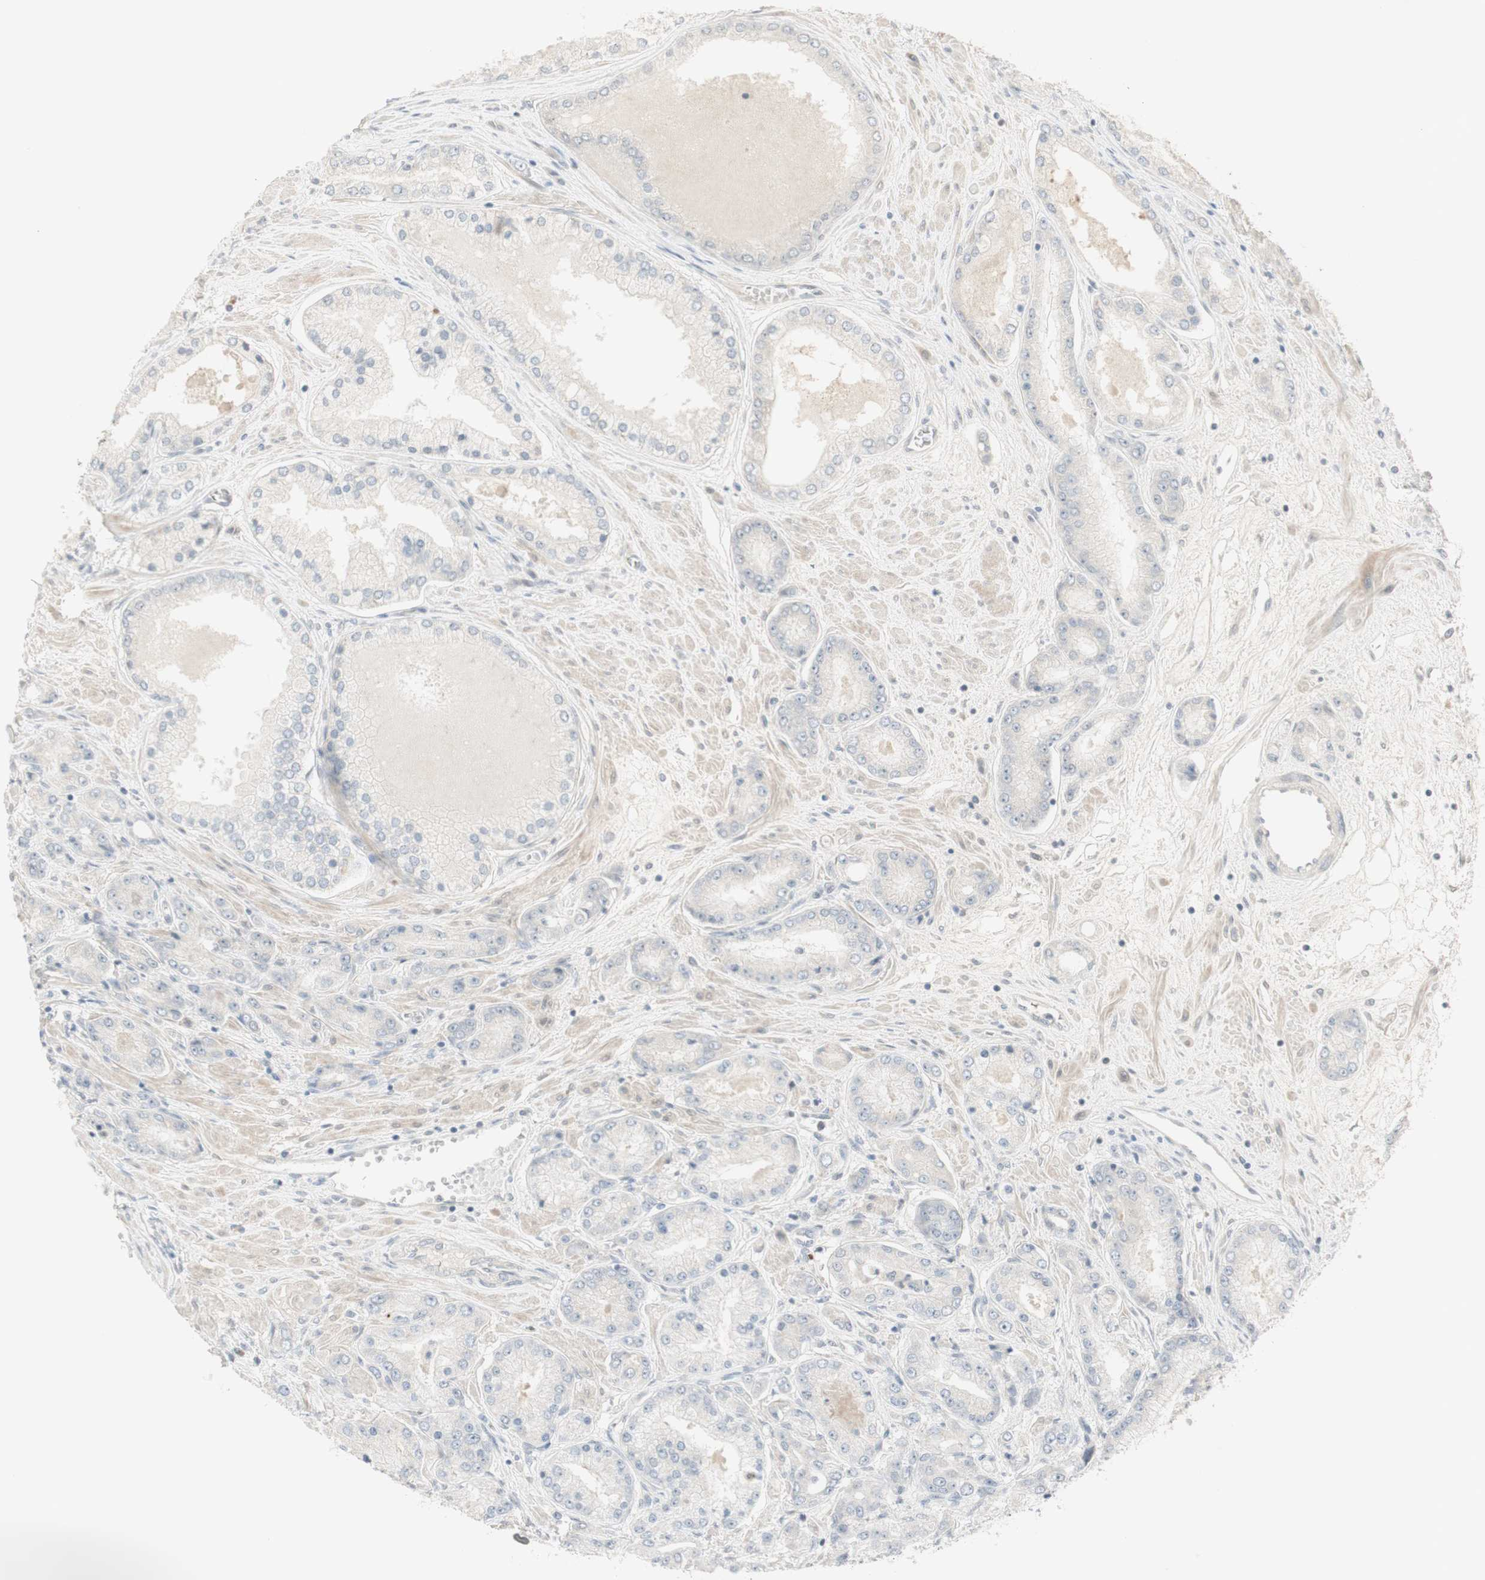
{"staining": {"intensity": "negative", "quantity": "none", "location": "none"}, "tissue": "prostate cancer", "cell_type": "Tumor cells", "image_type": "cancer", "snomed": [{"axis": "morphology", "description": "Adenocarcinoma, High grade"}, {"axis": "topography", "description": "Prostate"}], "caption": "Protein analysis of adenocarcinoma (high-grade) (prostate) exhibits no significant expression in tumor cells.", "gene": "PLCD4", "patient": {"sex": "male", "age": 59}}